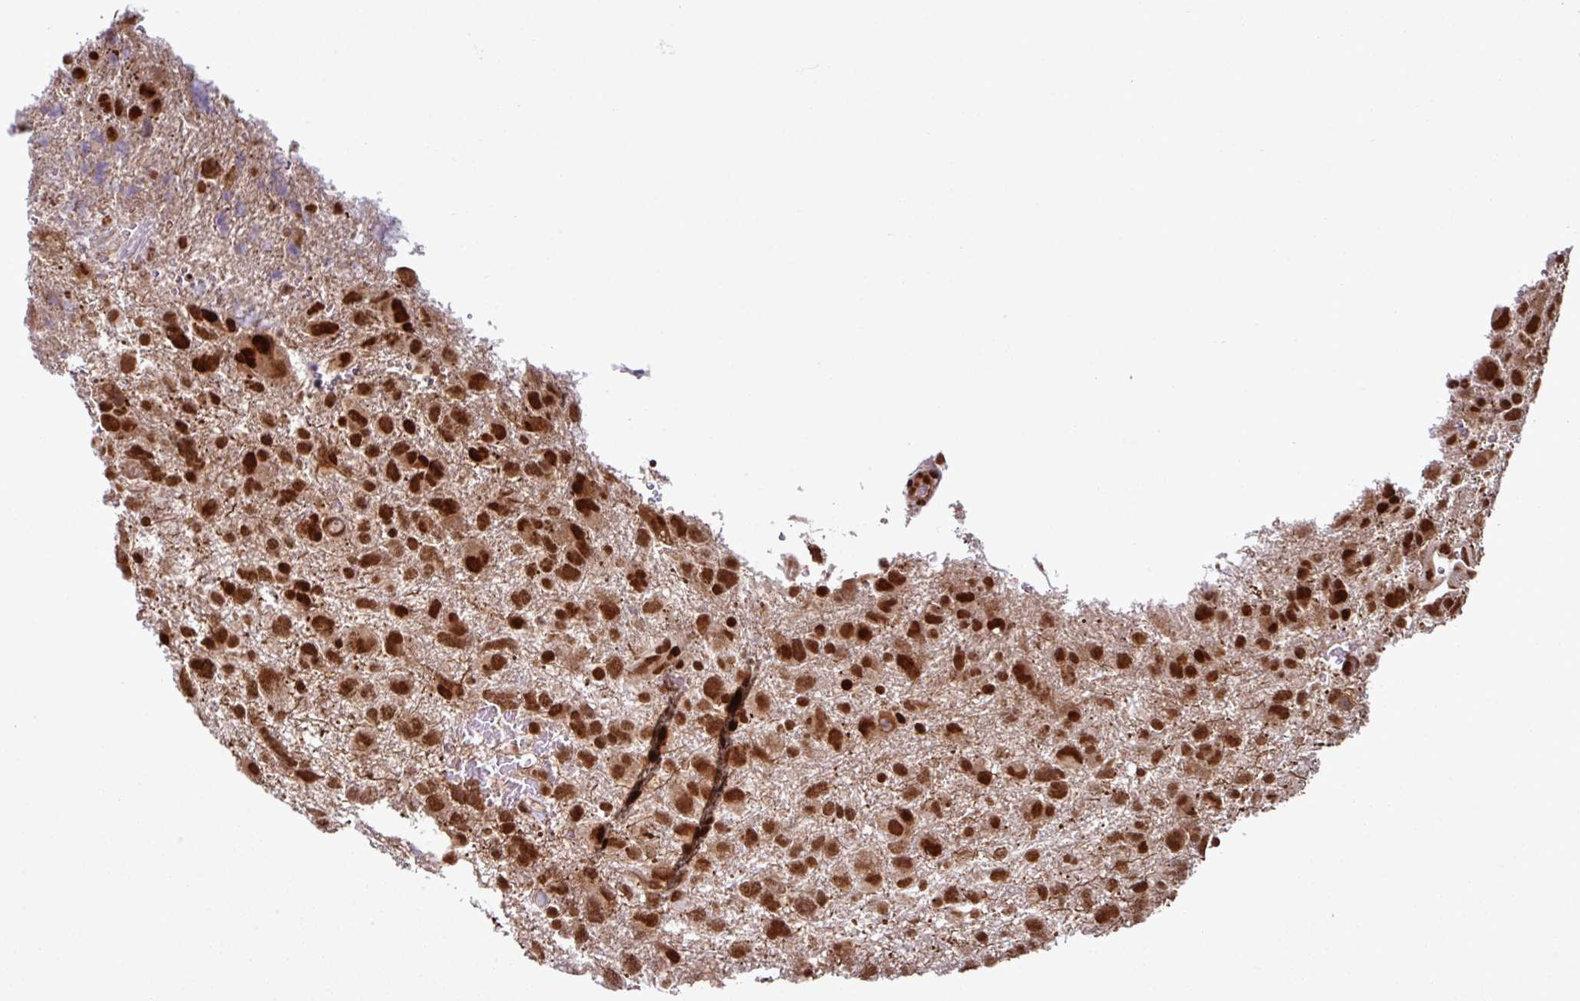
{"staining": {"intensity": "strong", "quantity": ">75%", "location": "cytoplasmic/membranous,nuclear"}, "tissue": "glioma", "cell_type": "Tumor cells", "image_type": "cancer", "snomed": [{"axis": "morphology", "description": "Glioma, malignant, High grade"}, {"axis": "topography", "description": "Brain"}], "caption": "Immunohistochemical staining of human malignant glioma (high-grade) shows high levels of strong cytoplasmic/membranous and nuclear protein positivity in approximately >75% of tumor cells. The staining was performed using DAB to visualize the protein expression in brown, while the nuclei were stained in blue with hematoxylin (Magnification: 20x).", "gene": "MORF4L2", "patient": {"sex": "male", "age": 61}}